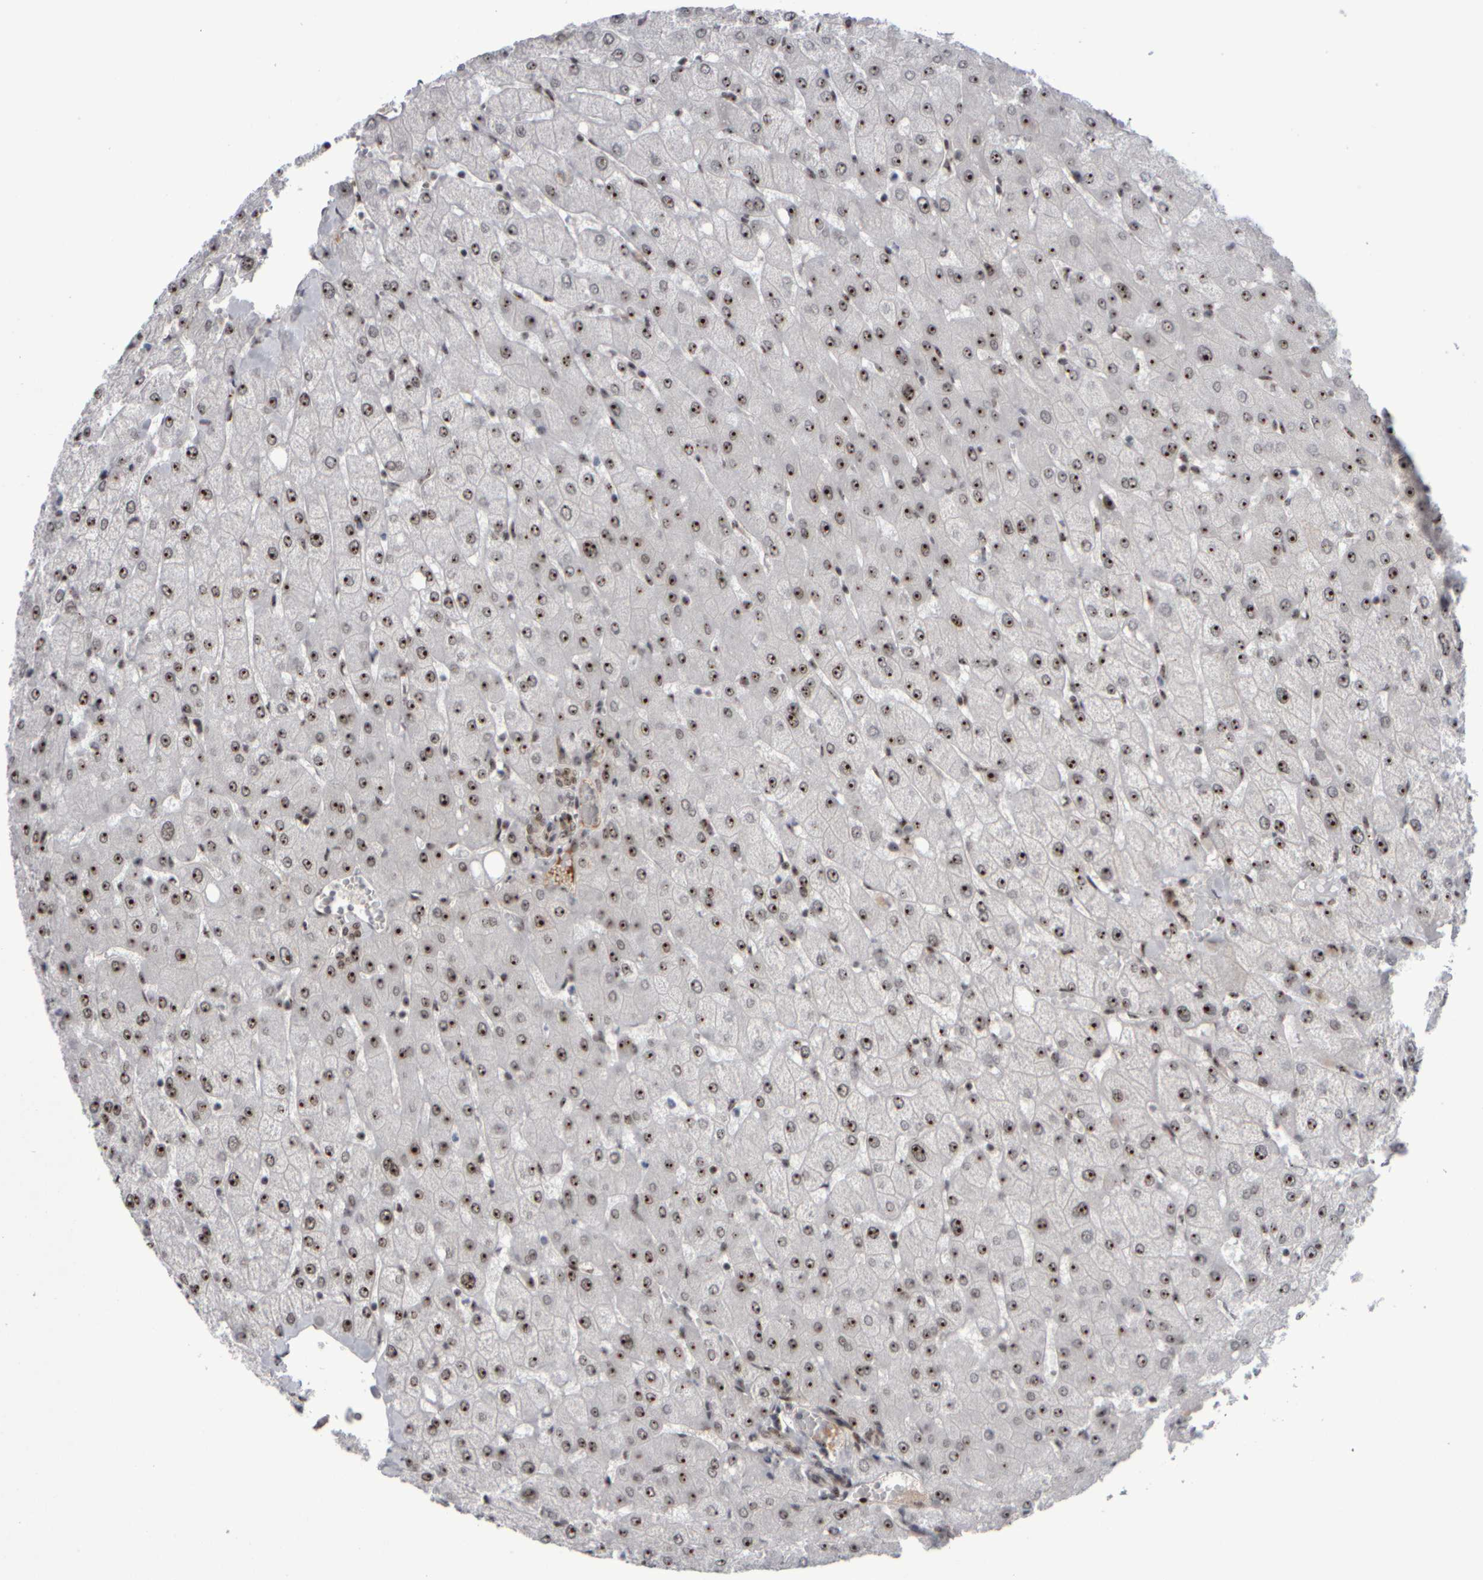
{"staining": {"intensity": "moderate", "quantity": ">75%", "location": "nuclear"}, "tissue": "liver", "cell_type": "Cholangiocytes", "image_type": "normal", "snomed": [{"axis": "morphology", "description": "Normal tissue, NOS"}, {"axis": "topography", "description": "Liver"}], "caption": "A brown stain labels moderate nuclear staining of a protein in cholangiocytes of normal human liver. The staining is performed using DAB (3,3'-diaminobenzidine) brown chromogen to label protein expression. The nuclei are counter-stained blue using hematoxylin.", "gene": "SURF6", "patient": {"sex": "female", "age": 54}}